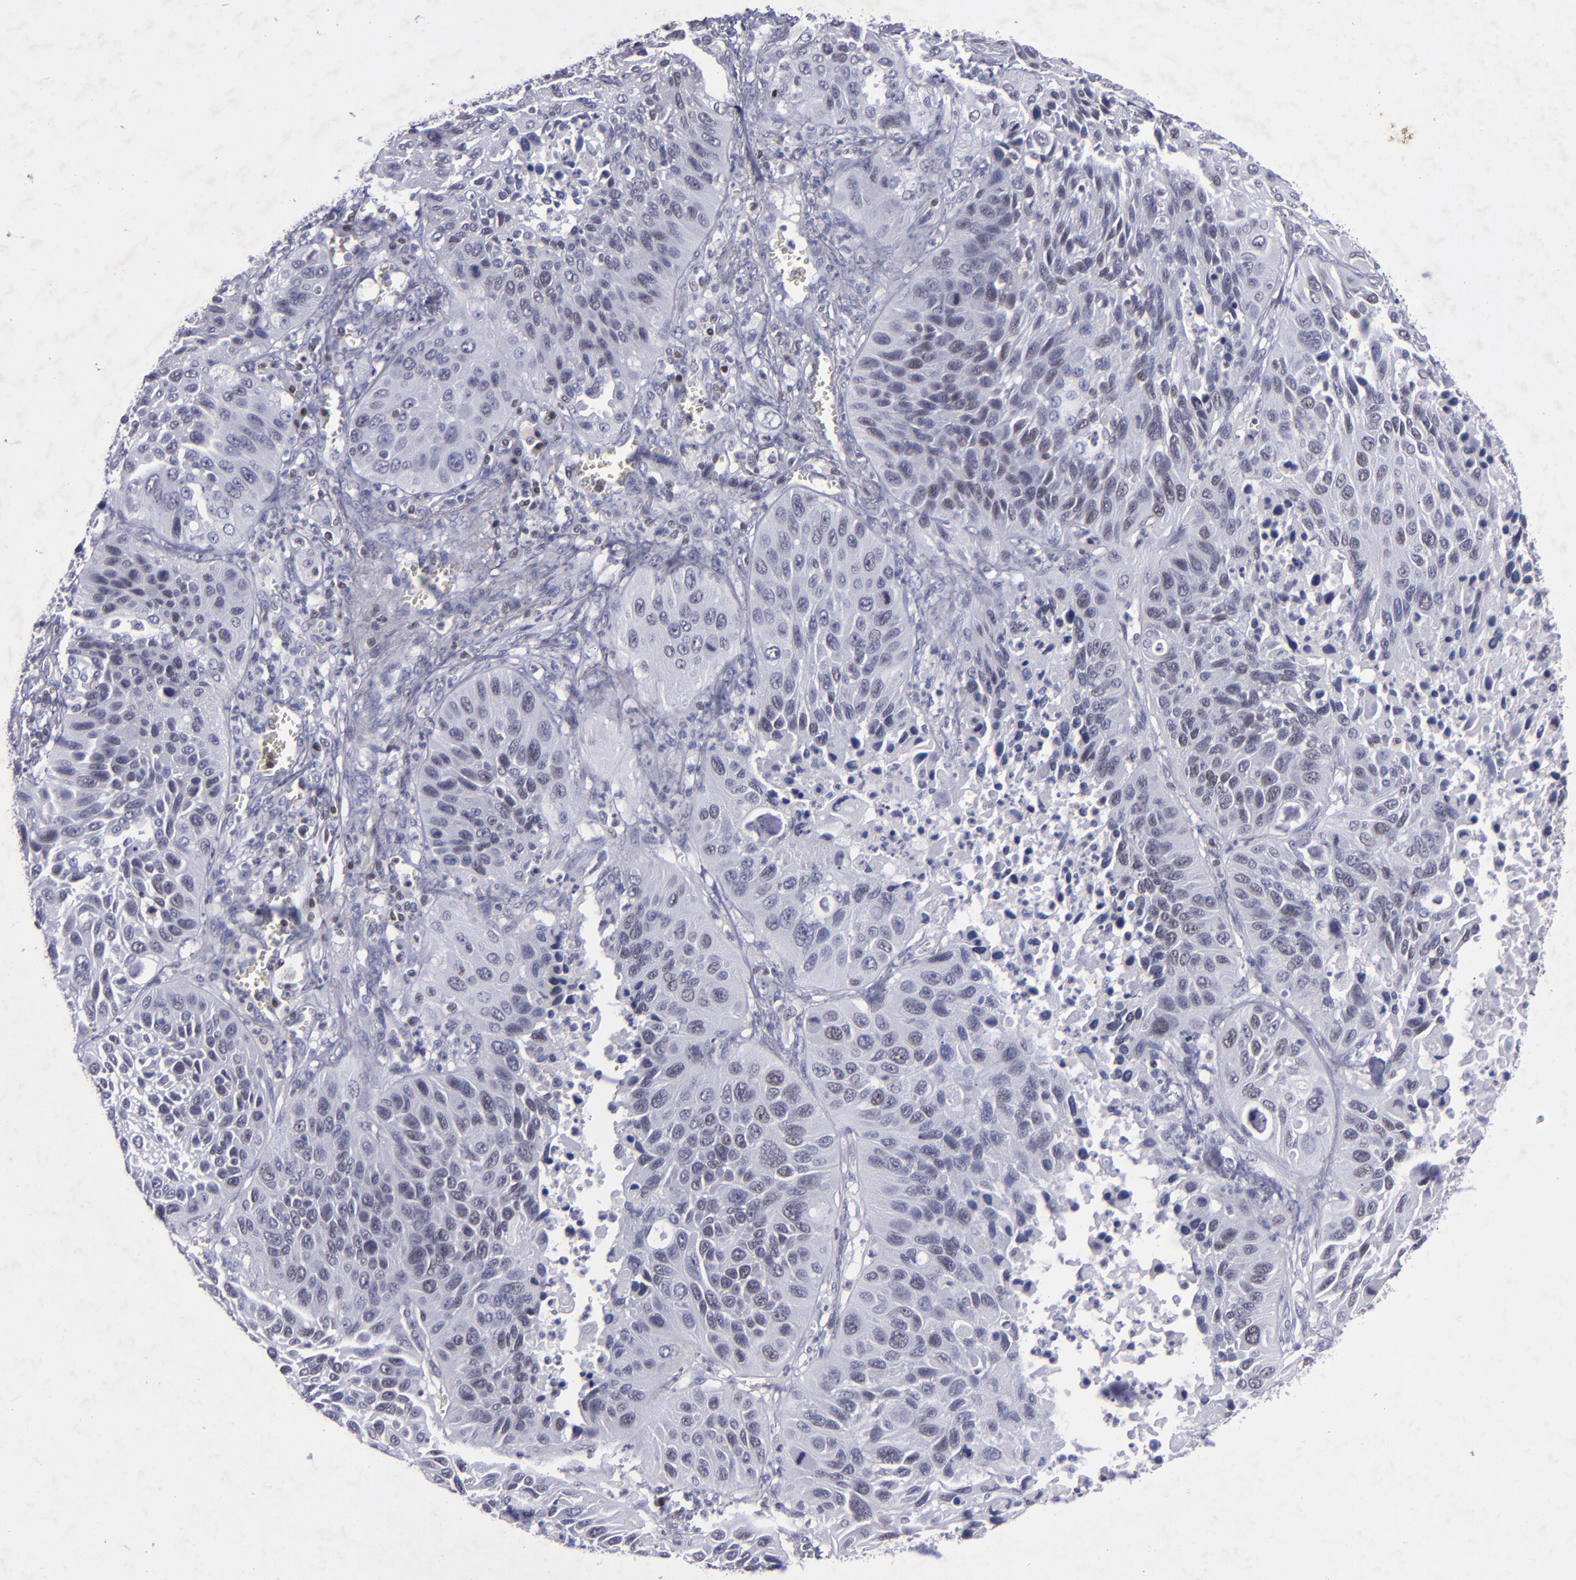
{"staining": {"intensity": "negative", "quantity": "none", "location": "none"}, "tissue": "lung cancer", "cell_type": "Tumor cells", "image_type": "cancer", "snomed": [{"axis": "morphology", "description": "Squamous cell carcinoma, NOS"}, {"axis": "topography", "description": "Lung"}], "caption": "This is a histopathology image of immunohistochemistry staining of lung squamous cell carcinoma, which shows no positivity in tumor cells.", "gene": "MGMT", "patient": {"sex": "female", "age": 76}}